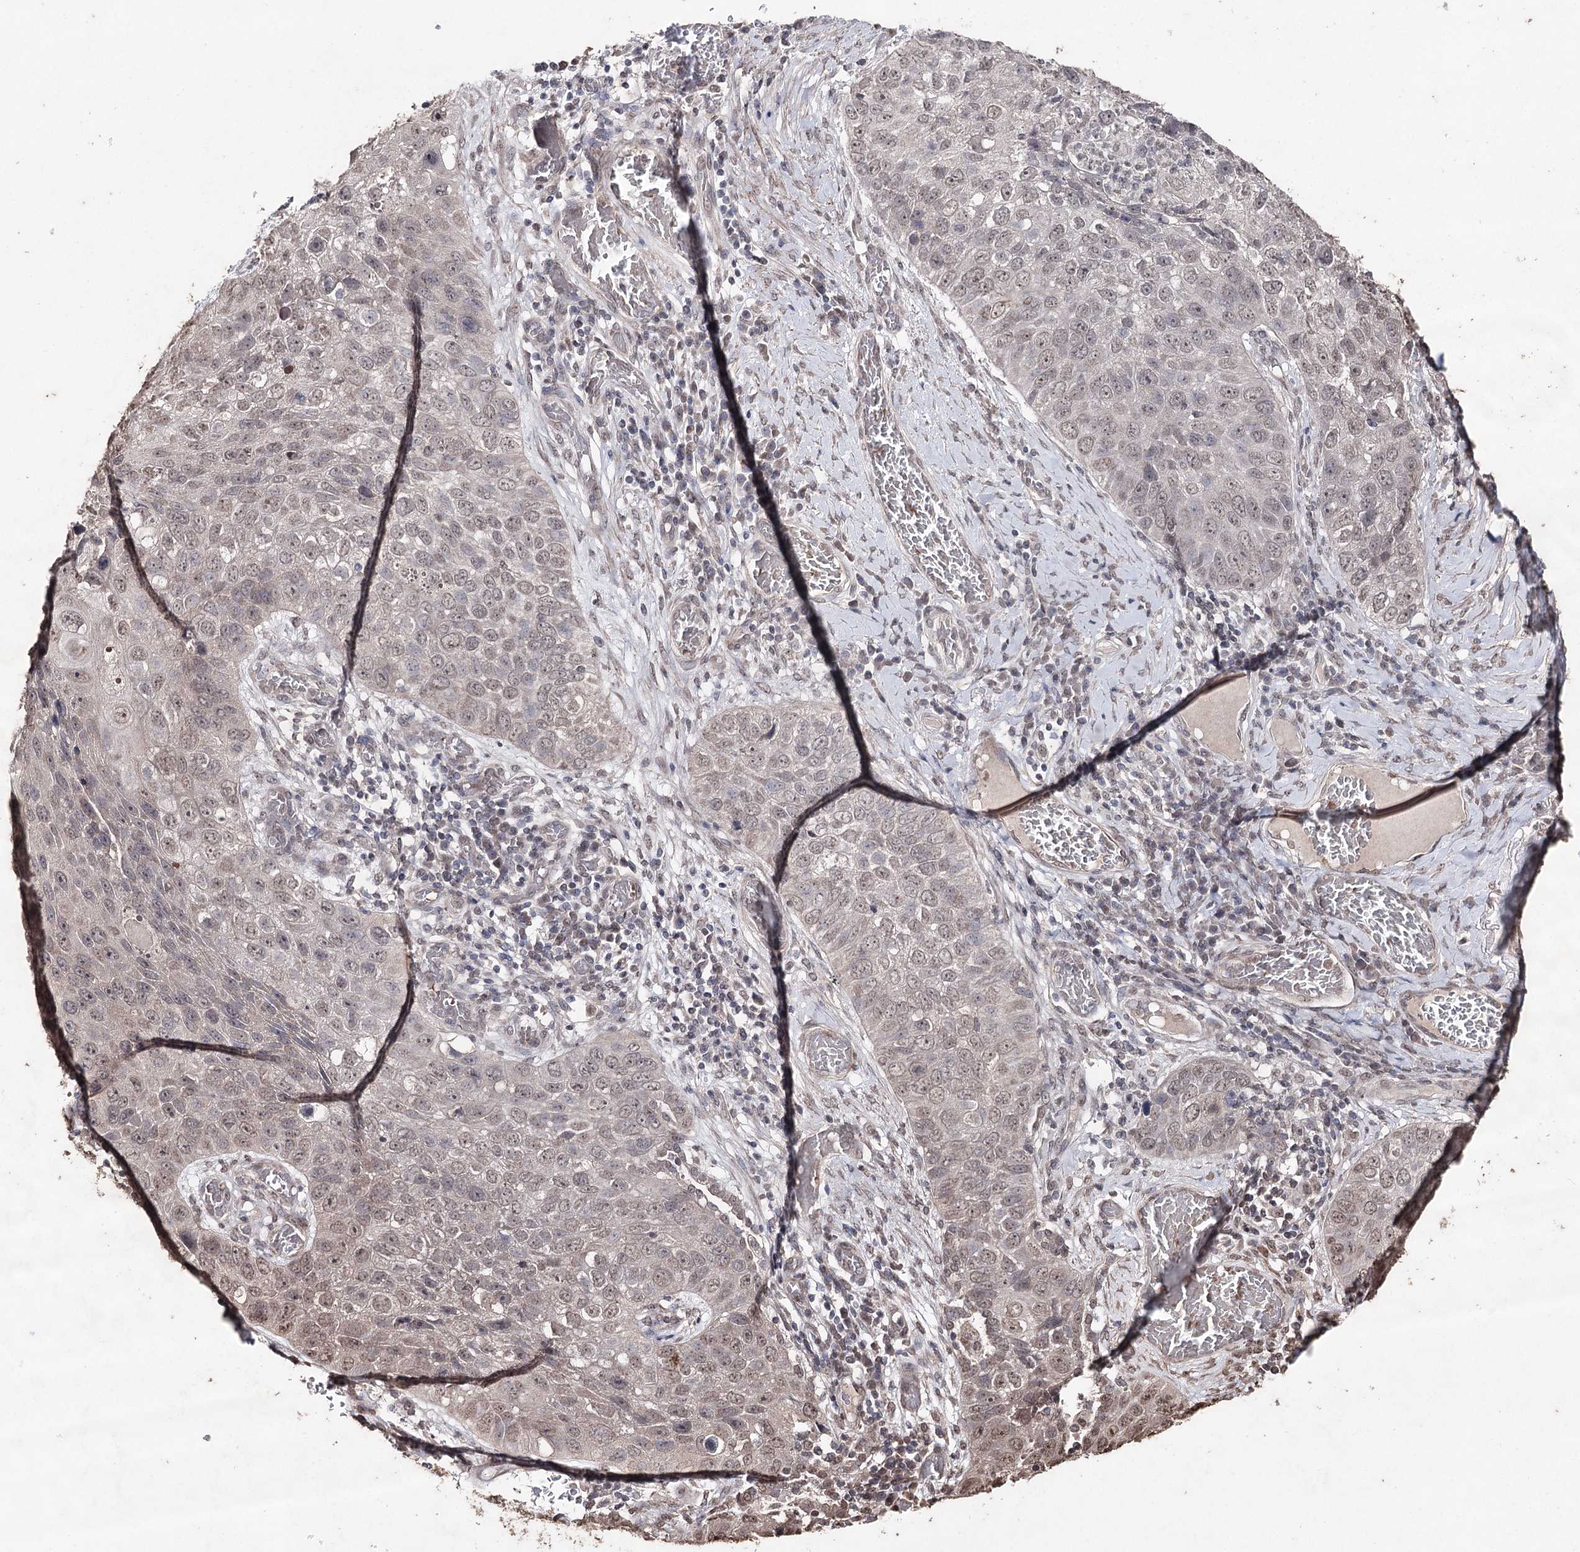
{"staining": {"intensity": "weak", "quantity": "<25%", "location": "nuclear"}, "tissue": "lung cancer", "cell_type": "Tumor cells", "image_type": "cancer", "snomed": [{"axis": "morphology", "description": "Squamous cell carcinoma, NOS"}, {"axis": "topography", "description": "Lung"}], "caption": "Immunohistochemistry (IHC) micrograph of neoplastic tissue: lung cancer (squamous cell carcinoma) stained with DAB (3,3'-diaminobenzidine) shows no significant protein staining in tumor cells.", "gene": "ATG14", "patient": {"sex": "male", "age": 61}}